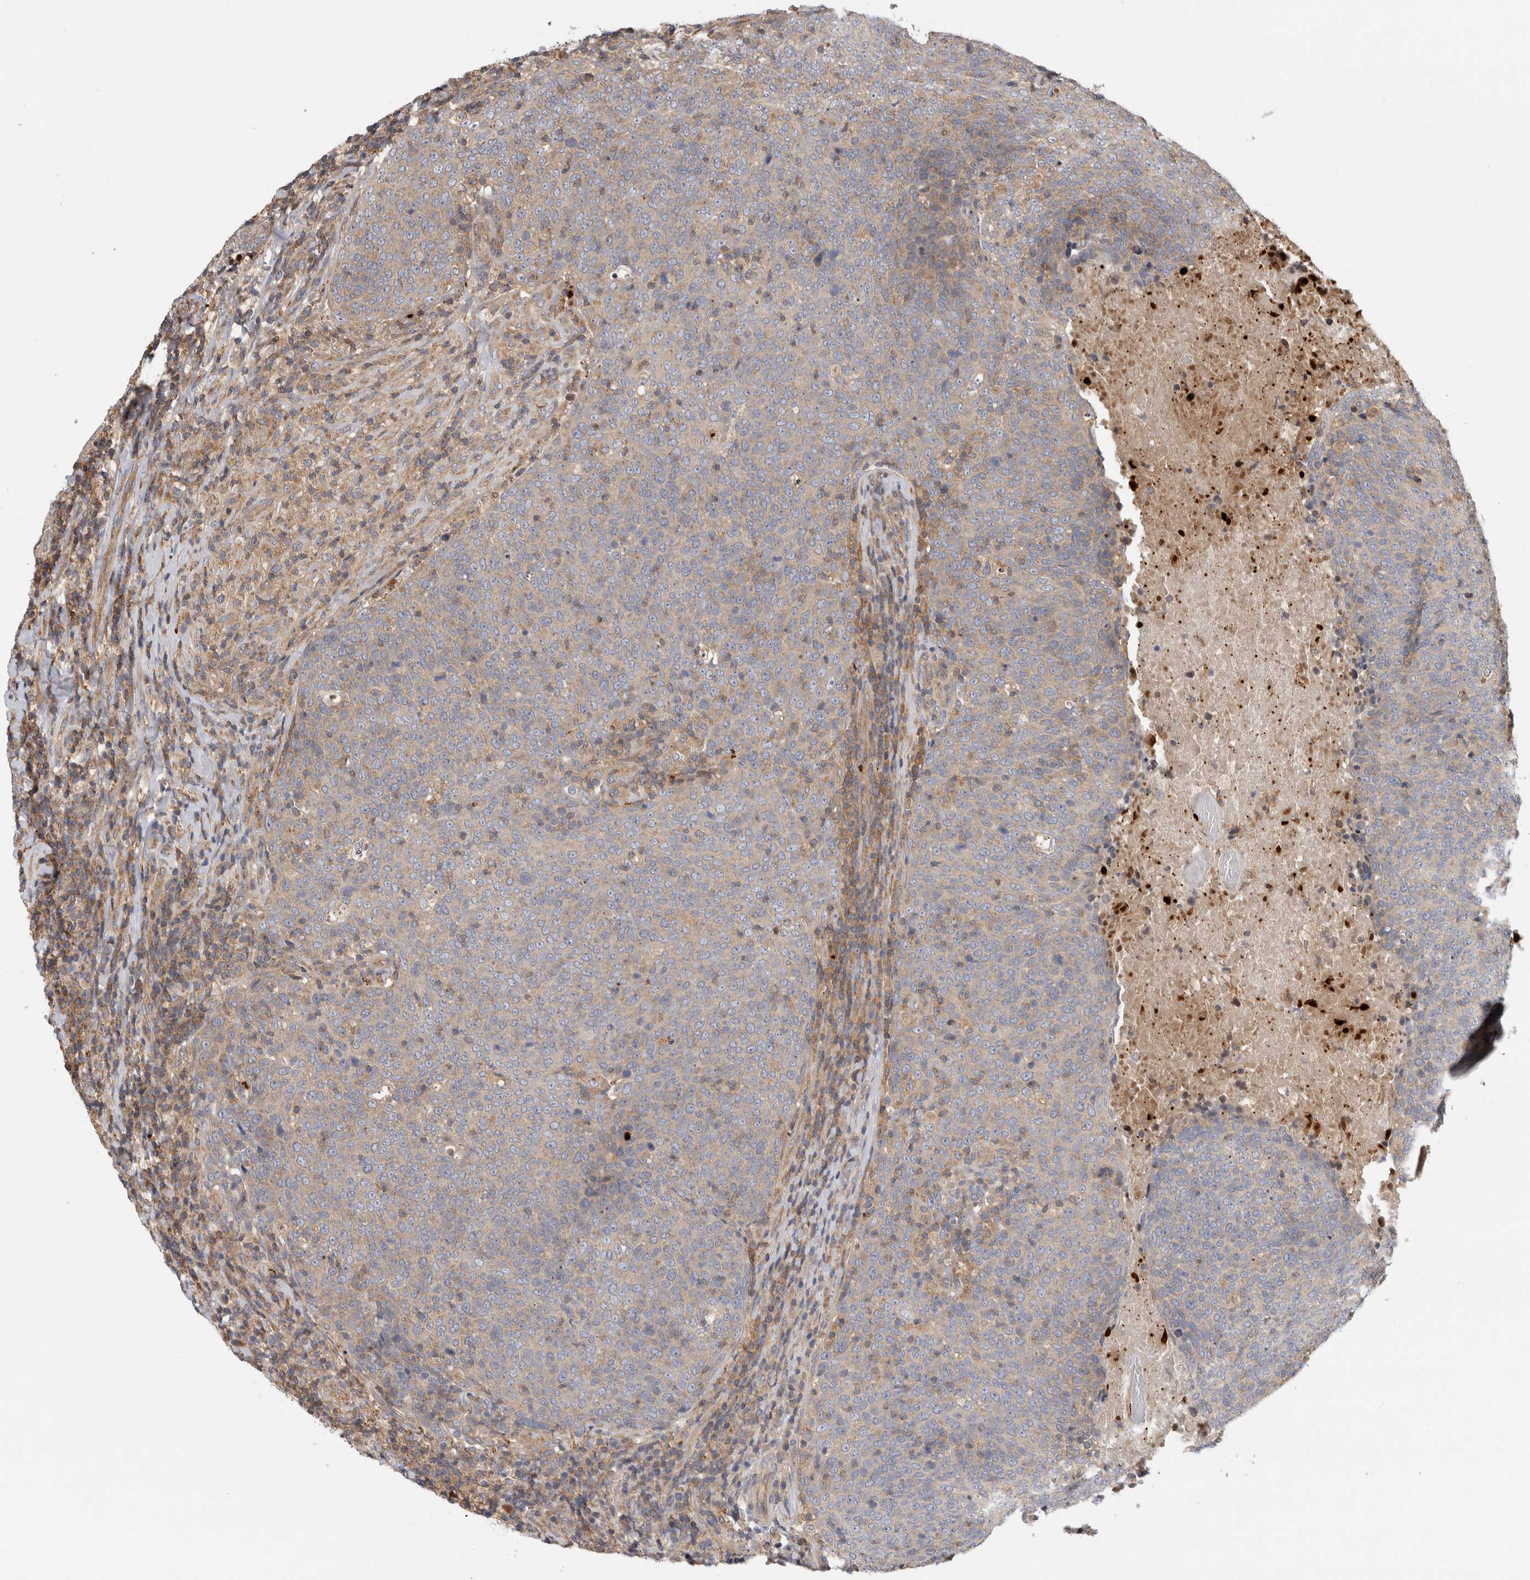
{"staining": {"intensity": "weak", "quantity": "25%-75%", "location": "cytoplasmic/membranous"}, "tissue": "head and neck cancer", "cell_type": "Tumor cells", "image_type": "cancer", "snomed": [{"axis": "morphology", "description": "Squamous cell carcinoma, NOS"}, {"axis": "morphology", "description": "Squamous cell carcinoma, metastatic, NOS"}, {"axis": "topography", "description": "Lymph node"}, {"axis": "topography", "description": "Head-Neck"}], "caption": "Human head and neck cancer stained with a brown dye demonstrates weak cytoplasmic/membranous positive expression in about 25%-75% of tumor cells.", "gene": "GRIK2", "patient": {"sex": "male", "age": 62}}